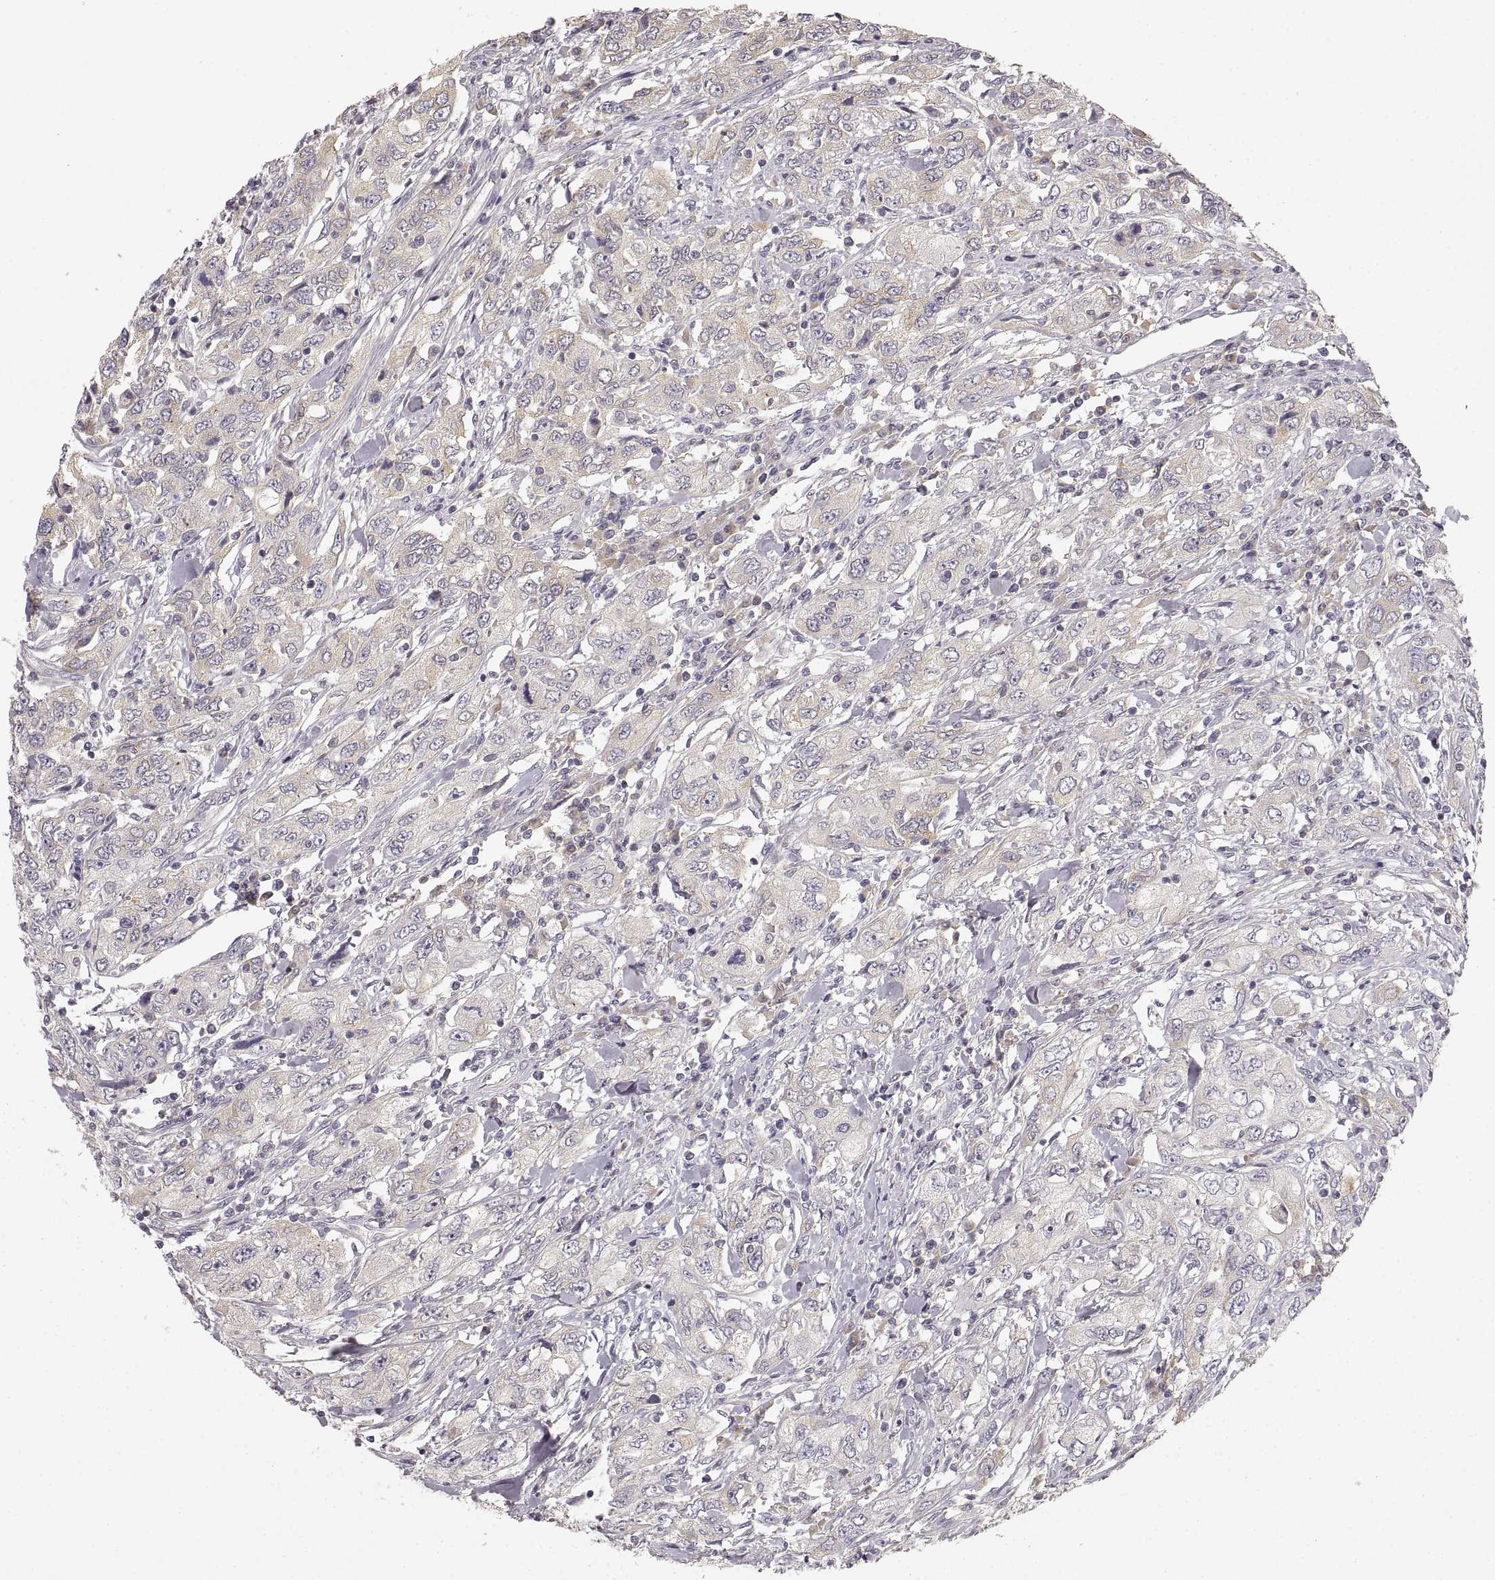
{"staining": {"intensity": "weak", "quantity": "<25%", "location": "cytoplasmic/membranous"}, "tissue": "urothelial cancer", "cell_type": "Tumor cells", "image_type": "cancer", "snomed": [{"axis": "morphology", "description": "Urothelial carcinoma, High grade"}, {"axis": "topography", "description": "Urinary bladder"}], "caption": "This photomicrograph is of urothelial carcinoma (high-grade) stained with IHC to label a protein in brown with the nuclei are counter-stained blue. There is no positivity in tumor cells. Brightfield microscopy of immunohistochemistry stained with DAB (3,3'-diaminobenzidine) (brown) and hematoxylin (blue), captured at high magnification.", "gene": "RUNDC3A", "patient": {"sex": "male", "age": 76}}